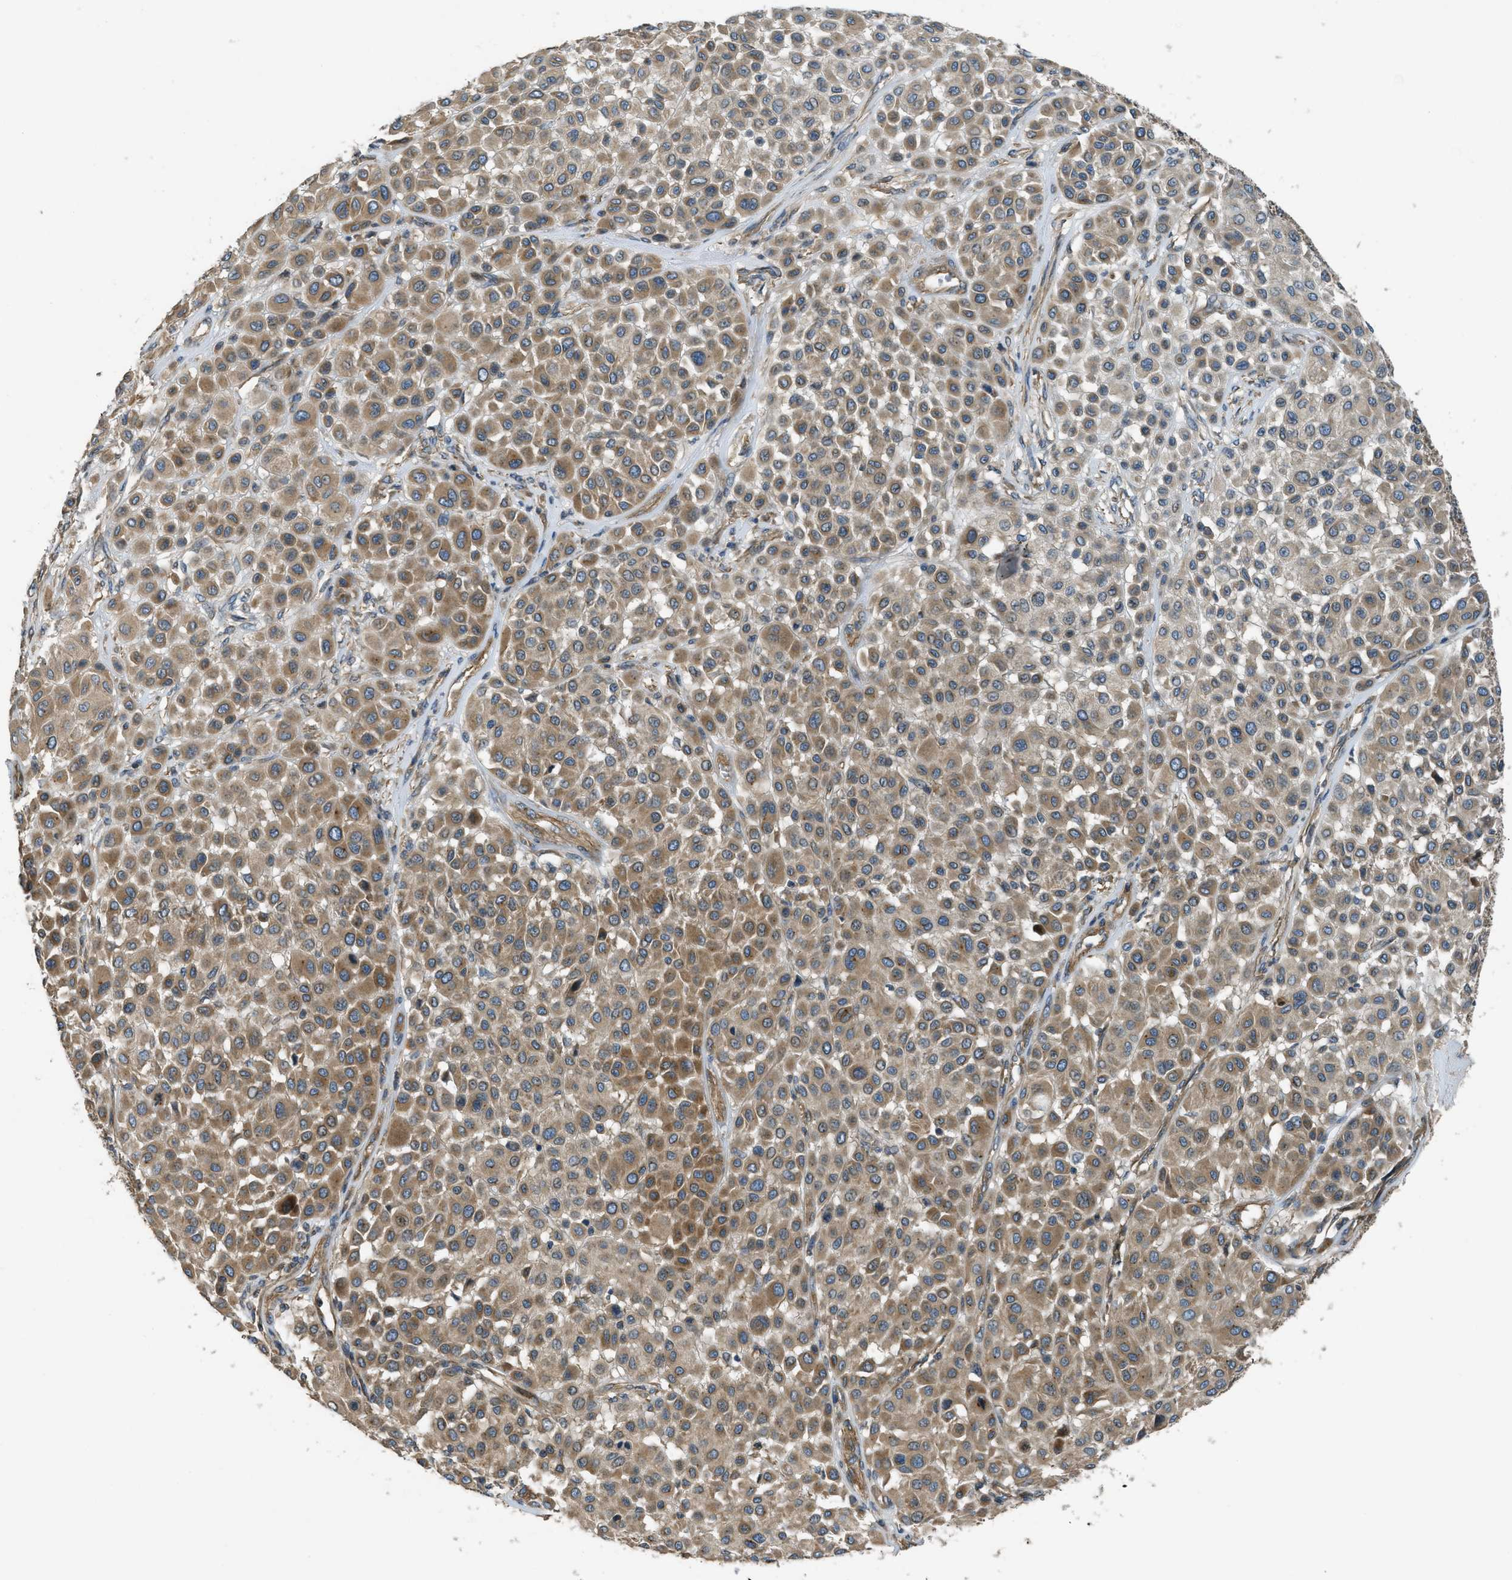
{"staining": {"intensity": "moderate", "quantity": ">75%", "location": "cytoplasmic/membranous"}, "tissue": "melanoma", "cell_type": "Tumor cells", "image_type": "cancer", "snomed": [{"axis": "morphology", "description": "Malignant melanoma, Metastatic site"}, {"axis": "topography", "description": "Soft tissue"}], "caption": "A histopathology image showing moderate cytoplasmic/membranous positivity in about >75% of tumor cells in malignant melanoma (metastatic site), as visualized by brown immunohistochemical staining.", "gene": "VEZT", "patient": {"sex": "male", "age": 41}}